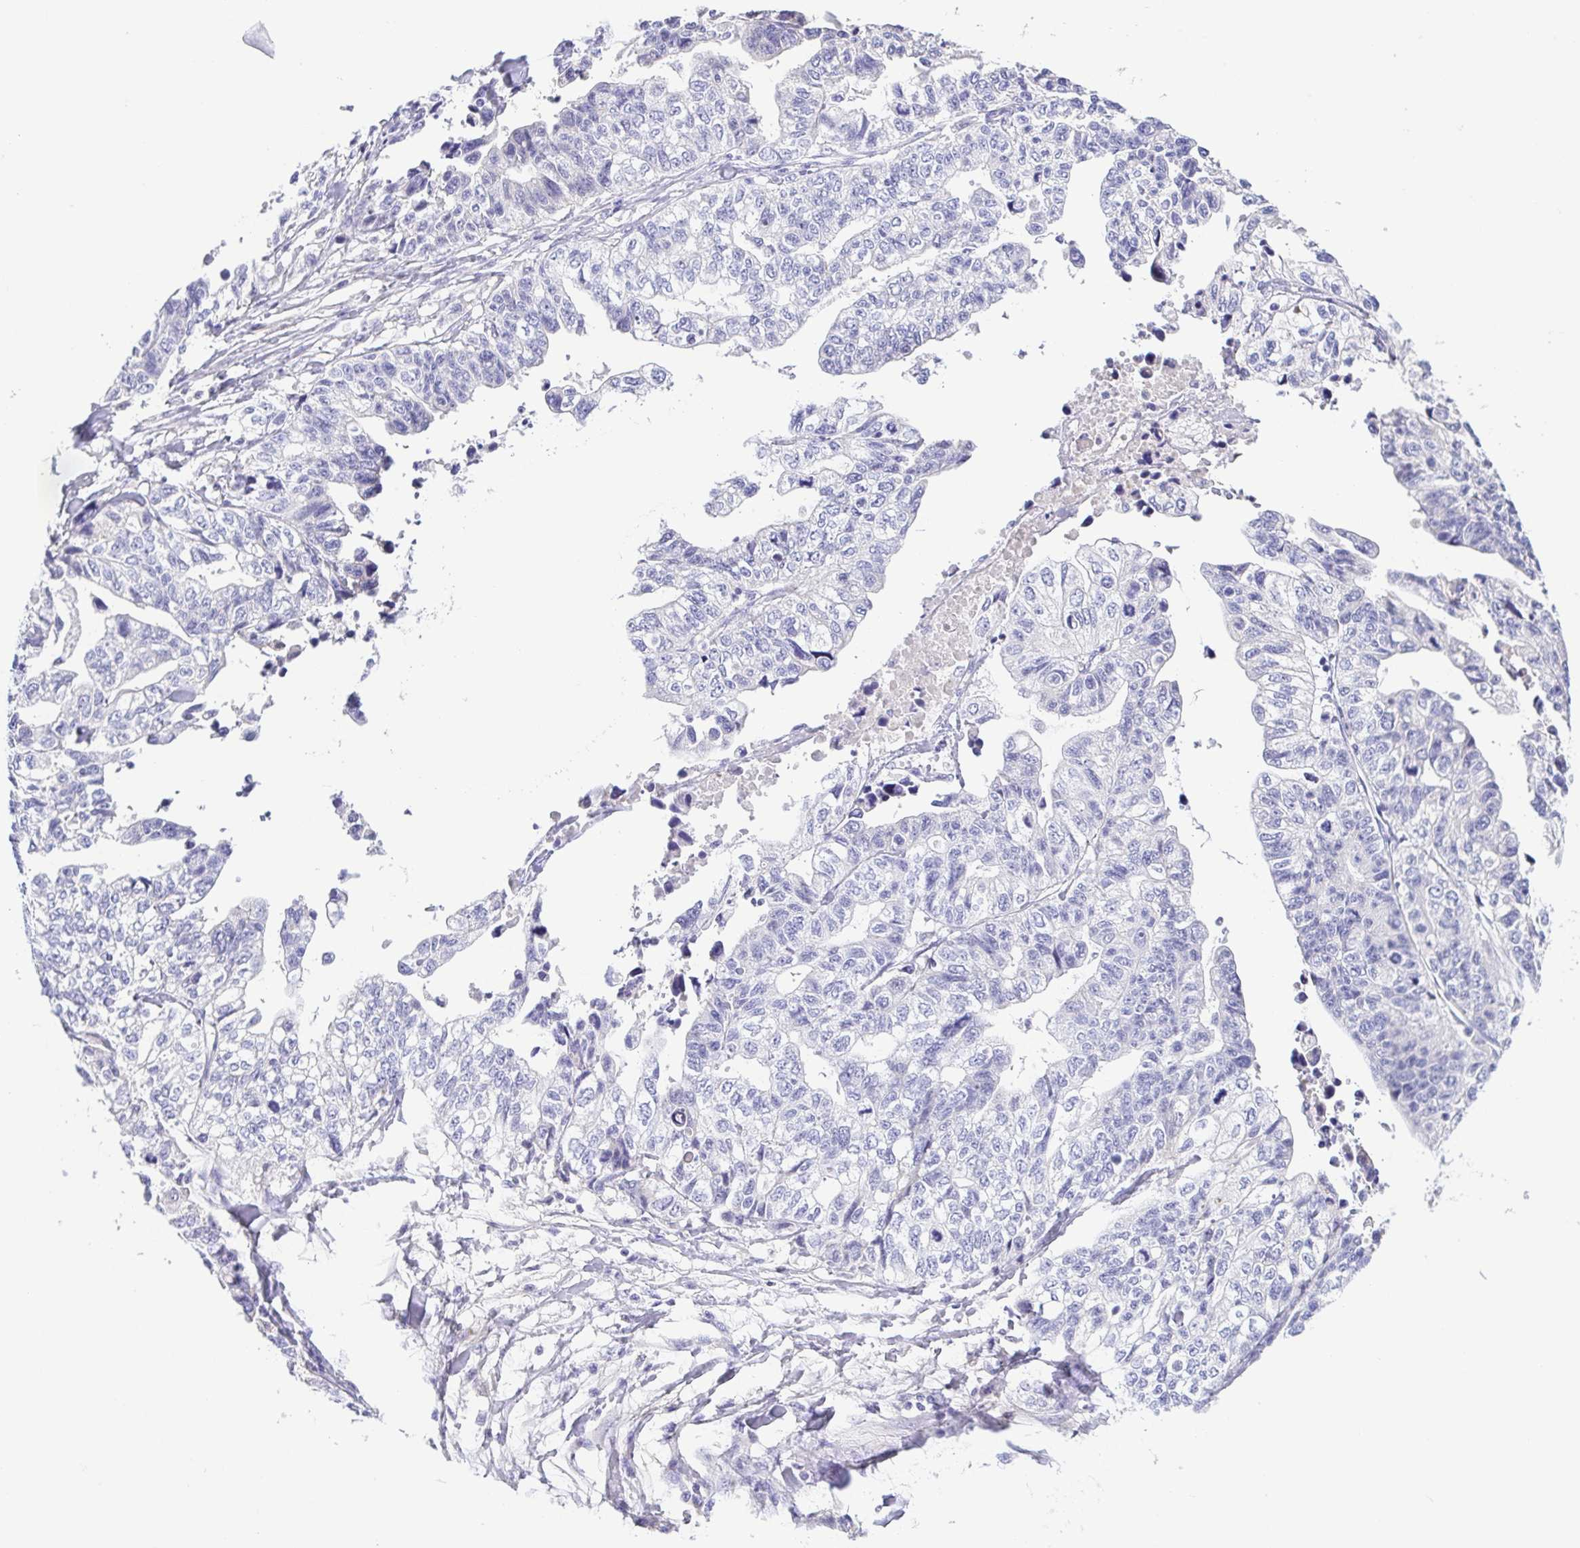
{"staining": {"intensity": "negative", "quantity": "none", "location": "none"}, "tissue": "stomach cancer", "cell_type": "Tumor cells", "image_type": "cancer", "snomed": [{"axis": "morphology", "description": "Adenocarcinoma, NOS"}, {"axis": "topography", "description": "Stomach, upper"}], "caption": "An immunohistochemistry (IHC) histopathology image of stomach adenocarcinoma is shown. There is no staining in tumor cells of stomach adenocarcinoma. Nuclei are stained in blue.", "gene": "A1BG", "patient": {"sex": "female", "age": 67}}